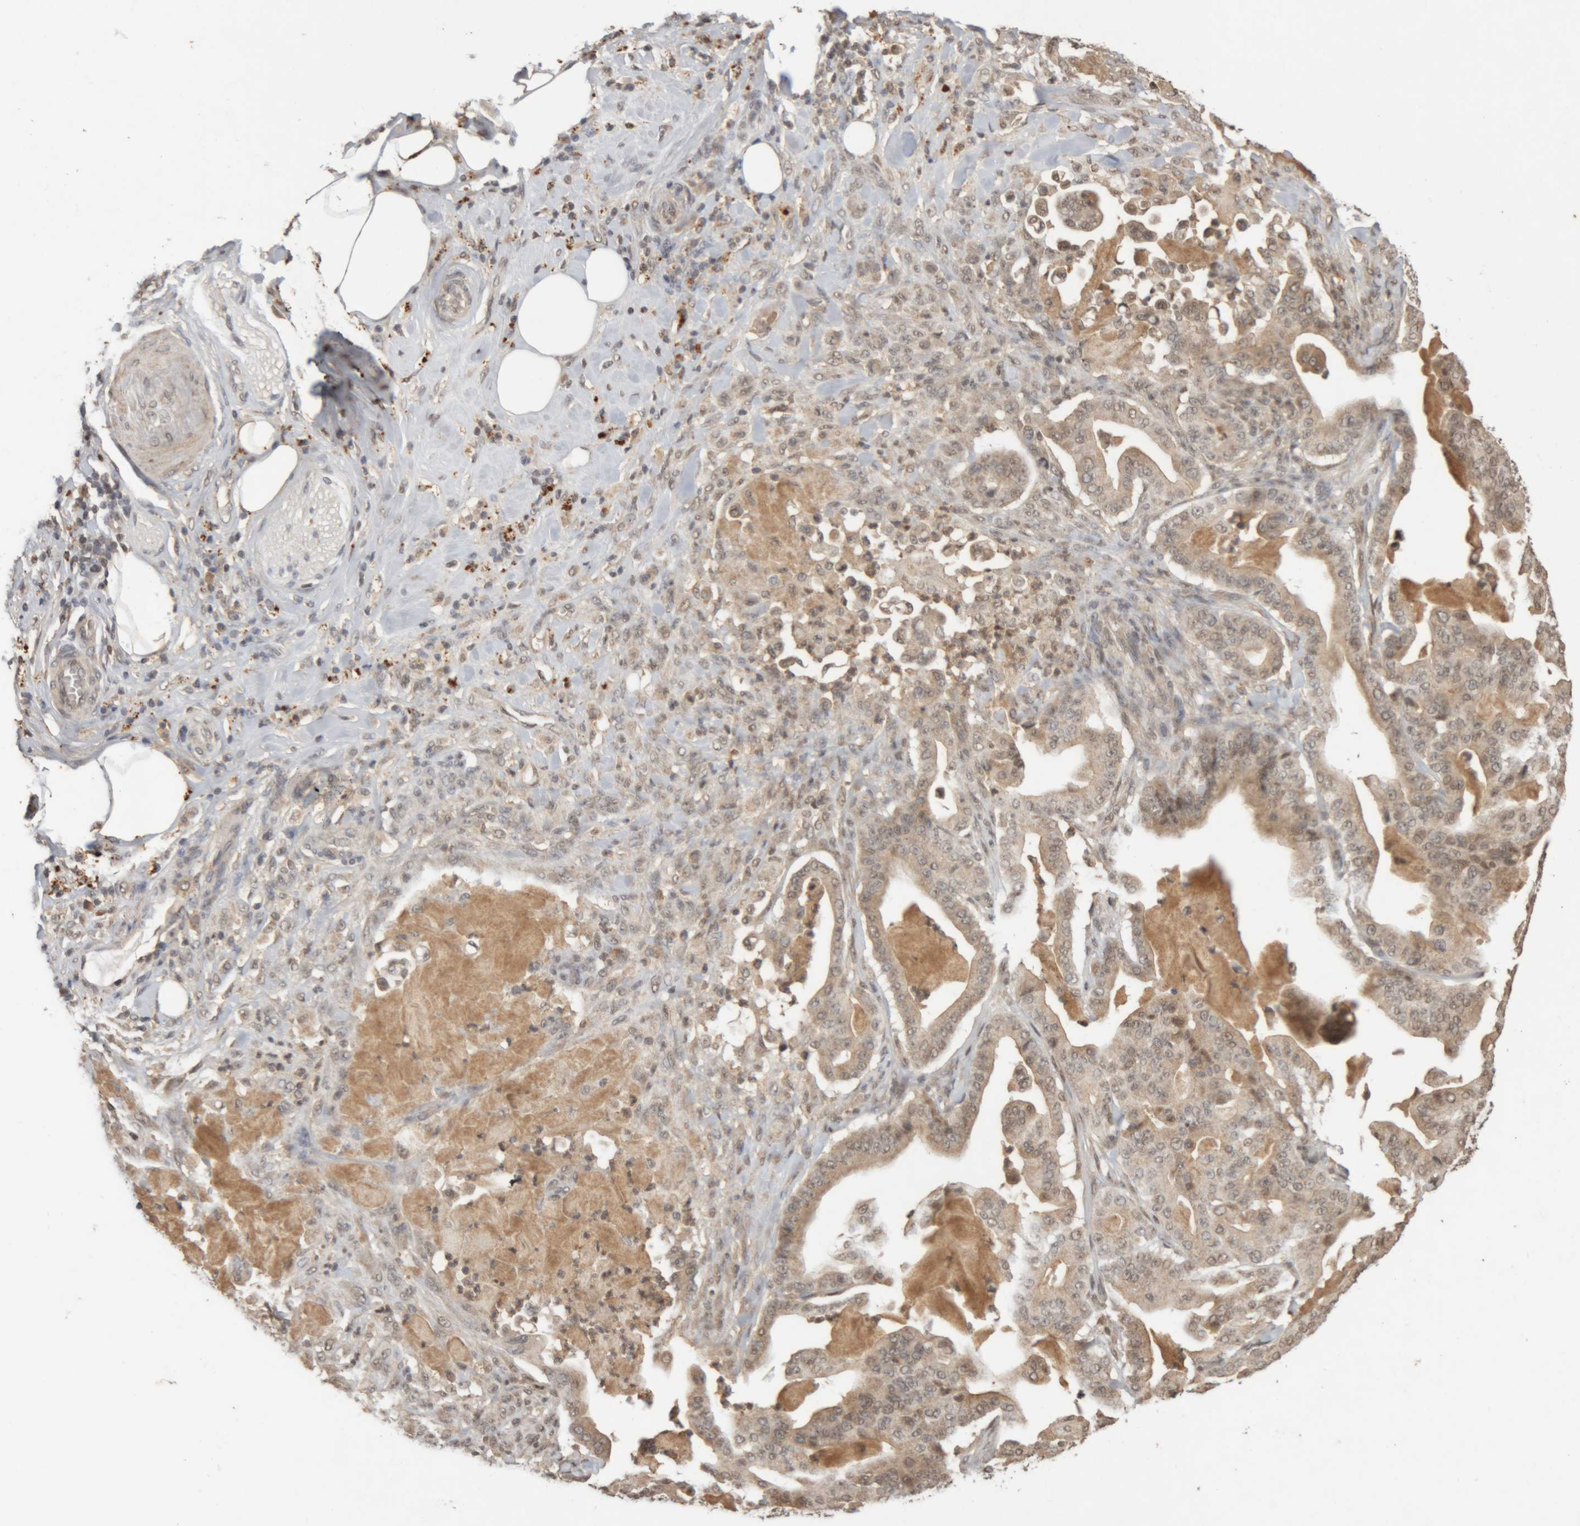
{"staining": {"intensity": "weak", "quantity": ">75%", "location": "cytoplasmic/membranous,nuclear"}, "tissue": "pancreatic cancer", "cell_type": "Tumor cells", "image_type": "cancer", "snomed": [{"axis": "morphology", "description": "Adenocarcinoma, NOS"}, {"axis": "topography", "description": "Pancreas"}], "caption": "IHC of adenocarcinoma (pancreatic) demonstrates low levels of weak cytoplasmic/membranous and nuclear positivity in approximately >75% of tumor cells.", "gene": "KEAP1", "patient": {"sex": "male", "age": 63}}